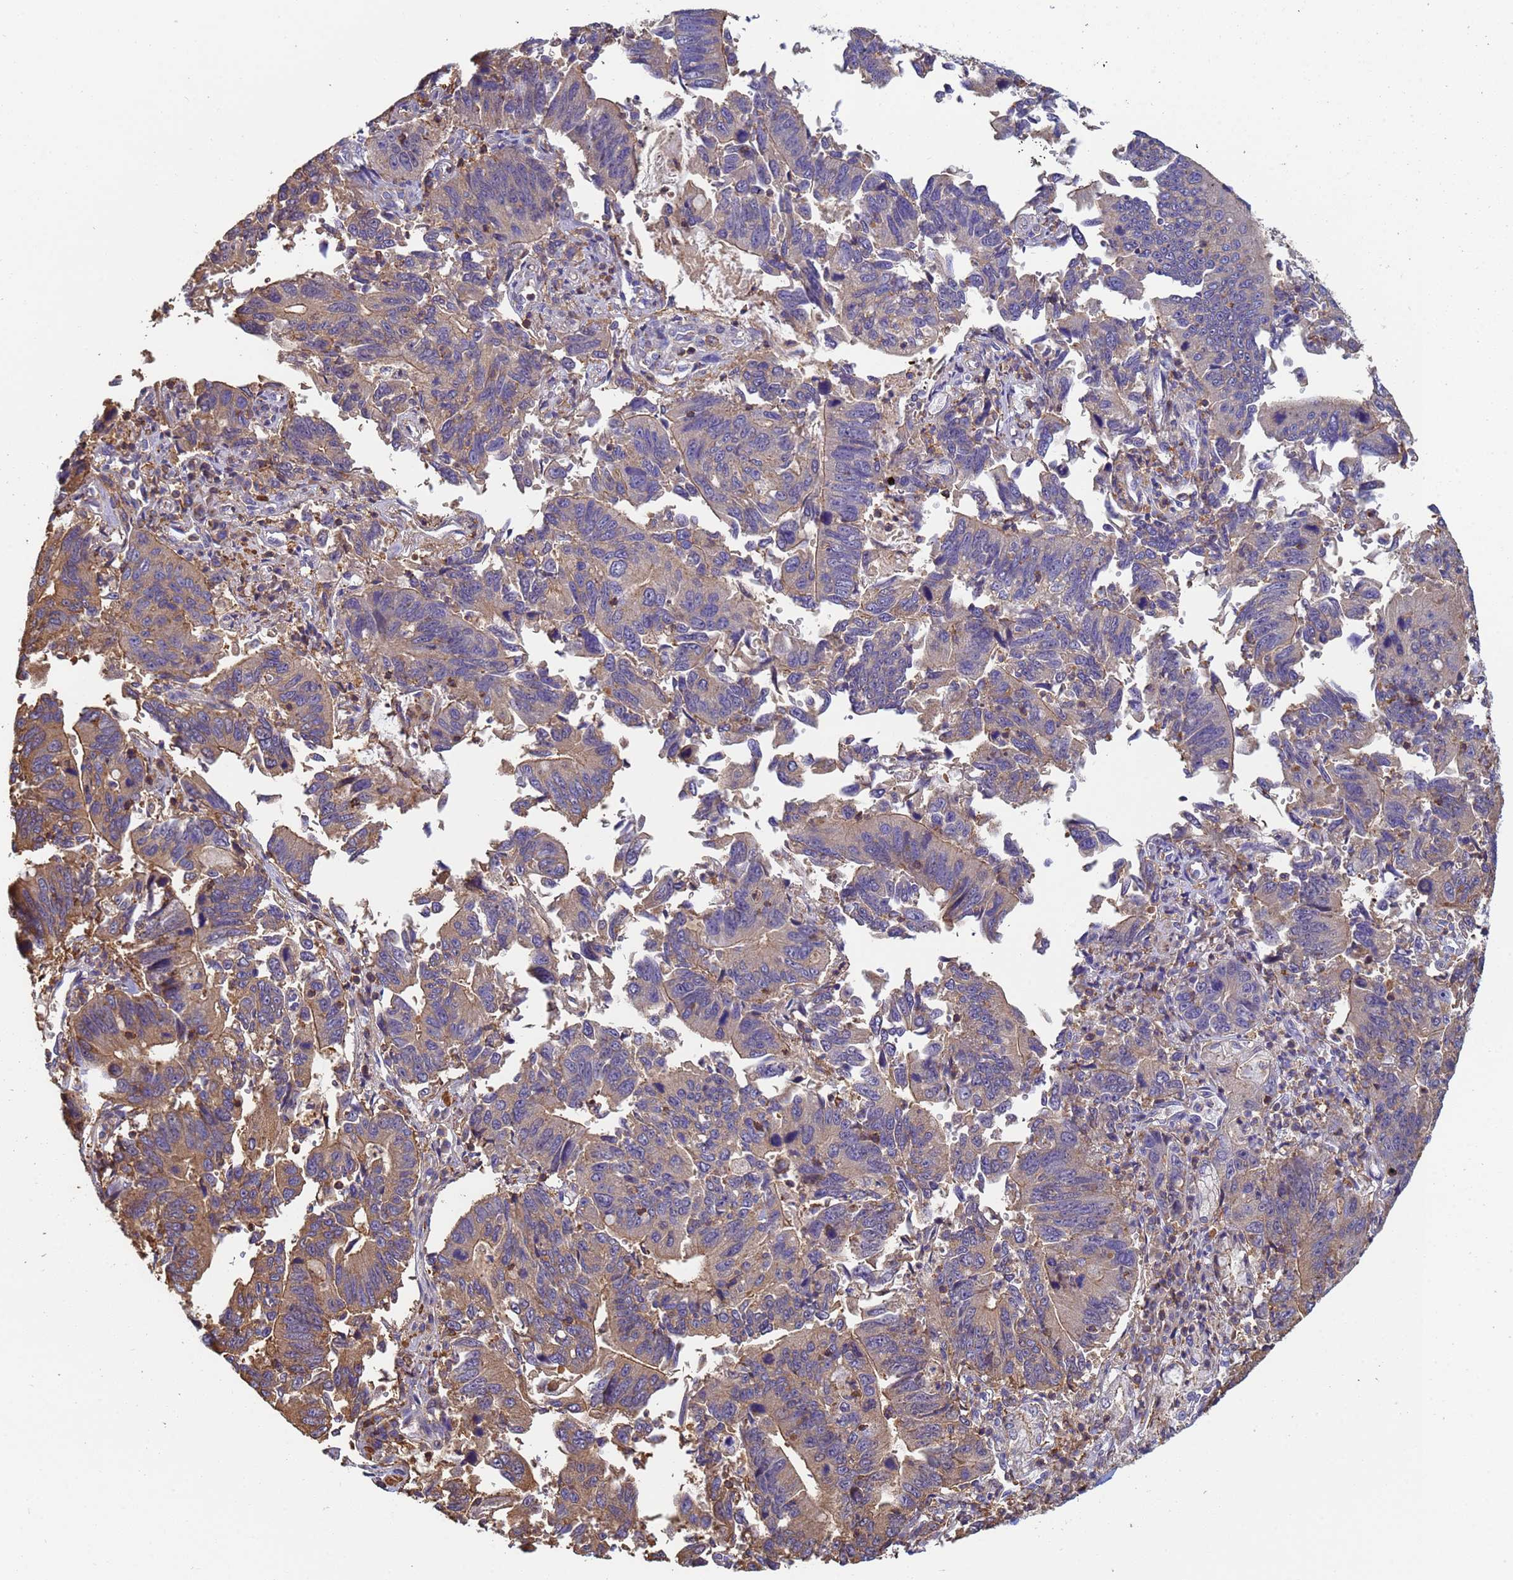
{"staining": {"intensity": "moderate", "quantity": "25%-75%", "location": "cytoplasmic/membranous"}, "tissue": "stomach cancer", "cell_type": "Tumor cells", "image_type": "cancer", "snomed": [{"axis": "morphology", "description": "Adenocarcinoma, NOS"}, {"axis": "topography", "description": "Stomach"}], "caption": "Immunohistochemical staining of stomach adenocarcinoma reveals medium levels of moderate cytoplasmic/membranous protein staining in about 25%-75% of tumor cells.", "gene": "ZNG1B", "patient": {"sex": "male", "age": 59}}